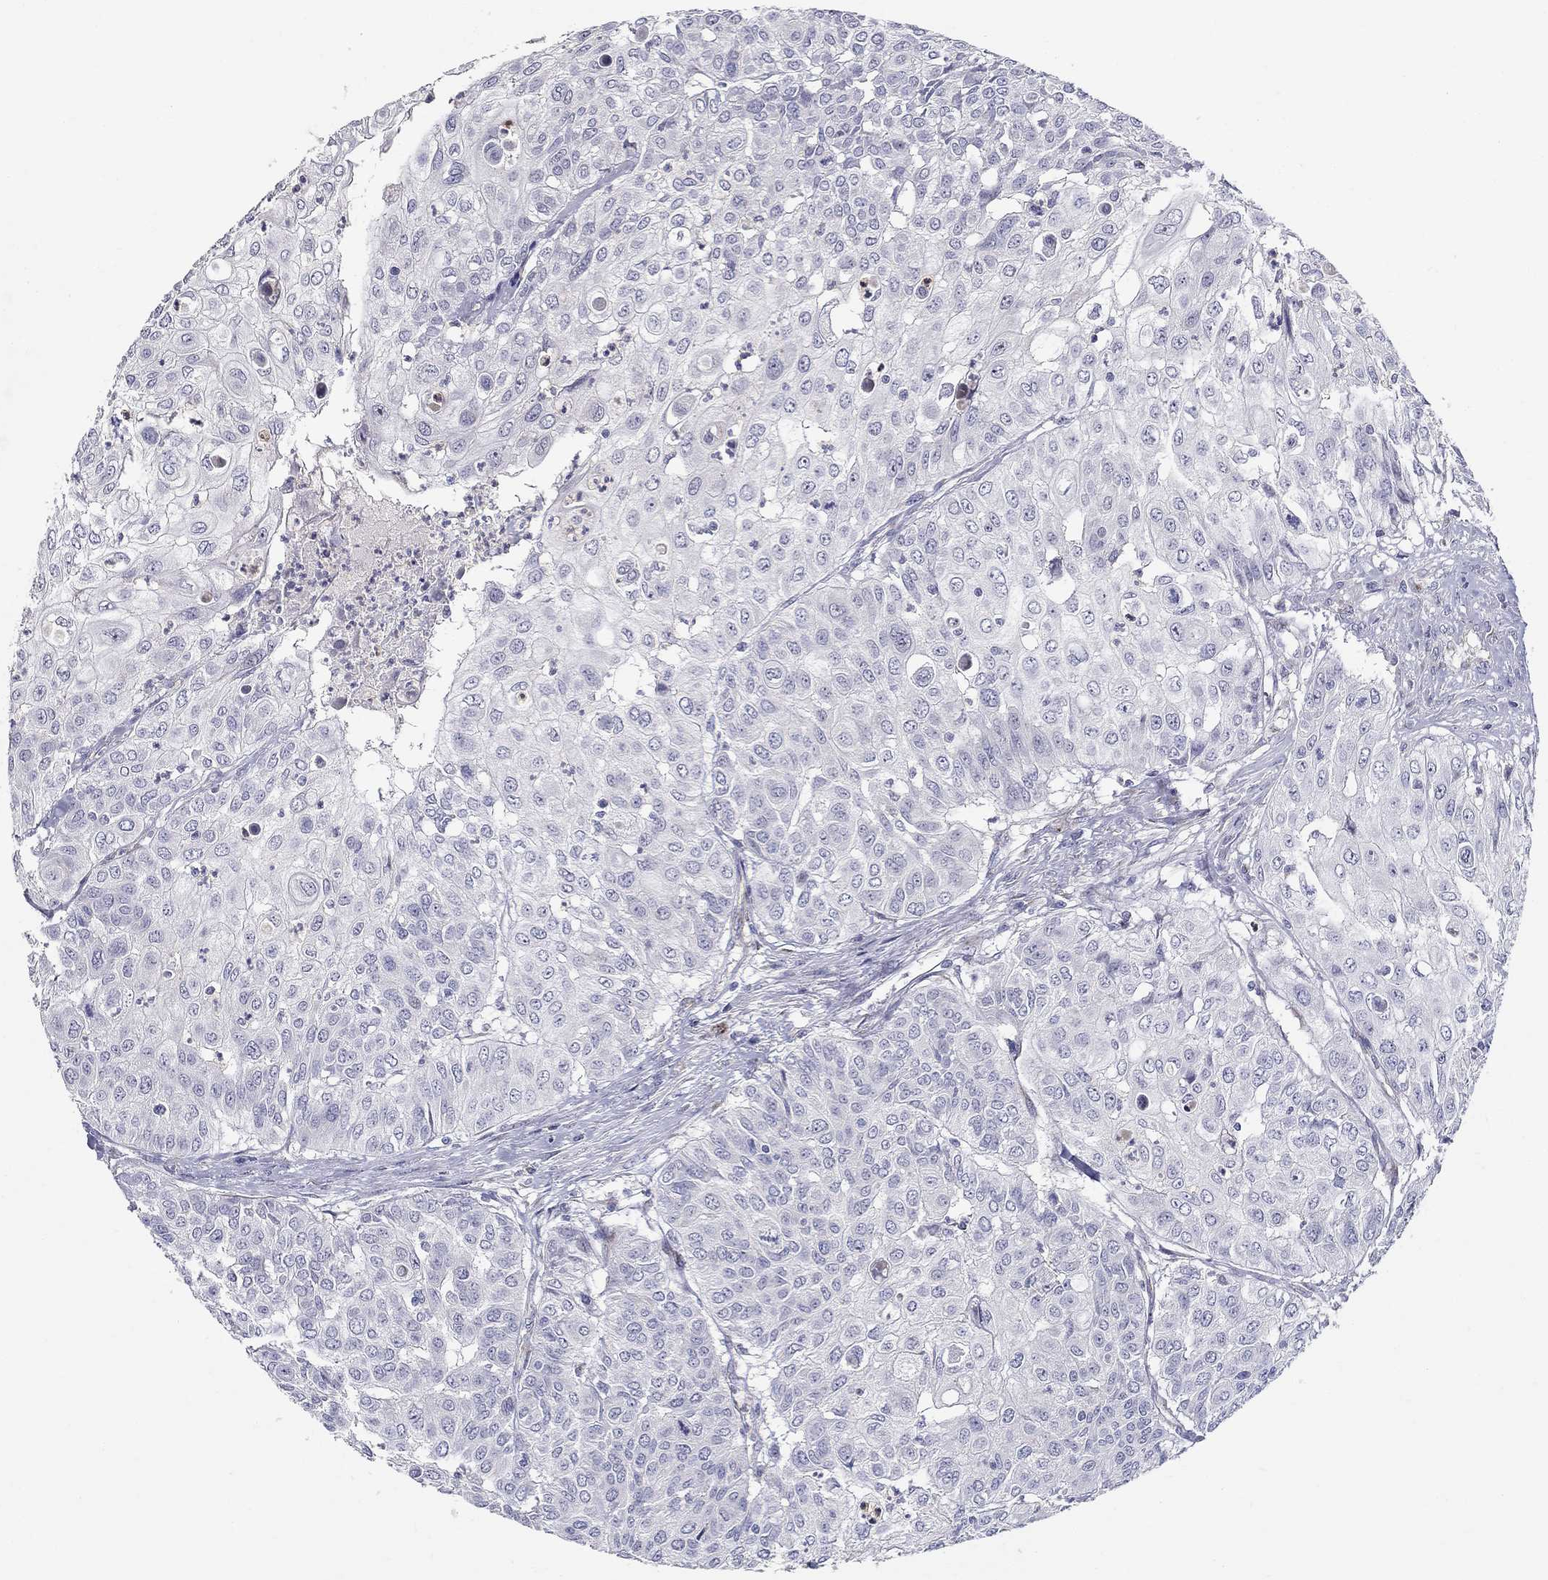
{"staining": {"intensity": "negative", "quantity": "none", "location": "none"}, "tissue": "urothelial cancer", "cell_type": "Tumor cells", "image_type": "cancer", "snomed": [{"axis": "morphology", "description": "Urothelial carcinoma, High grade"}, {"axis": "topography", "description": "Urinary bladder"}], "caption": "An IHC image of urothelial carcinoma (high-grade) is shown. There is no staining in tumor cells of urothelial carcinoma (high-grade).", "gene": "HMX2", "patient": {"sex": "female", "age": 79}}